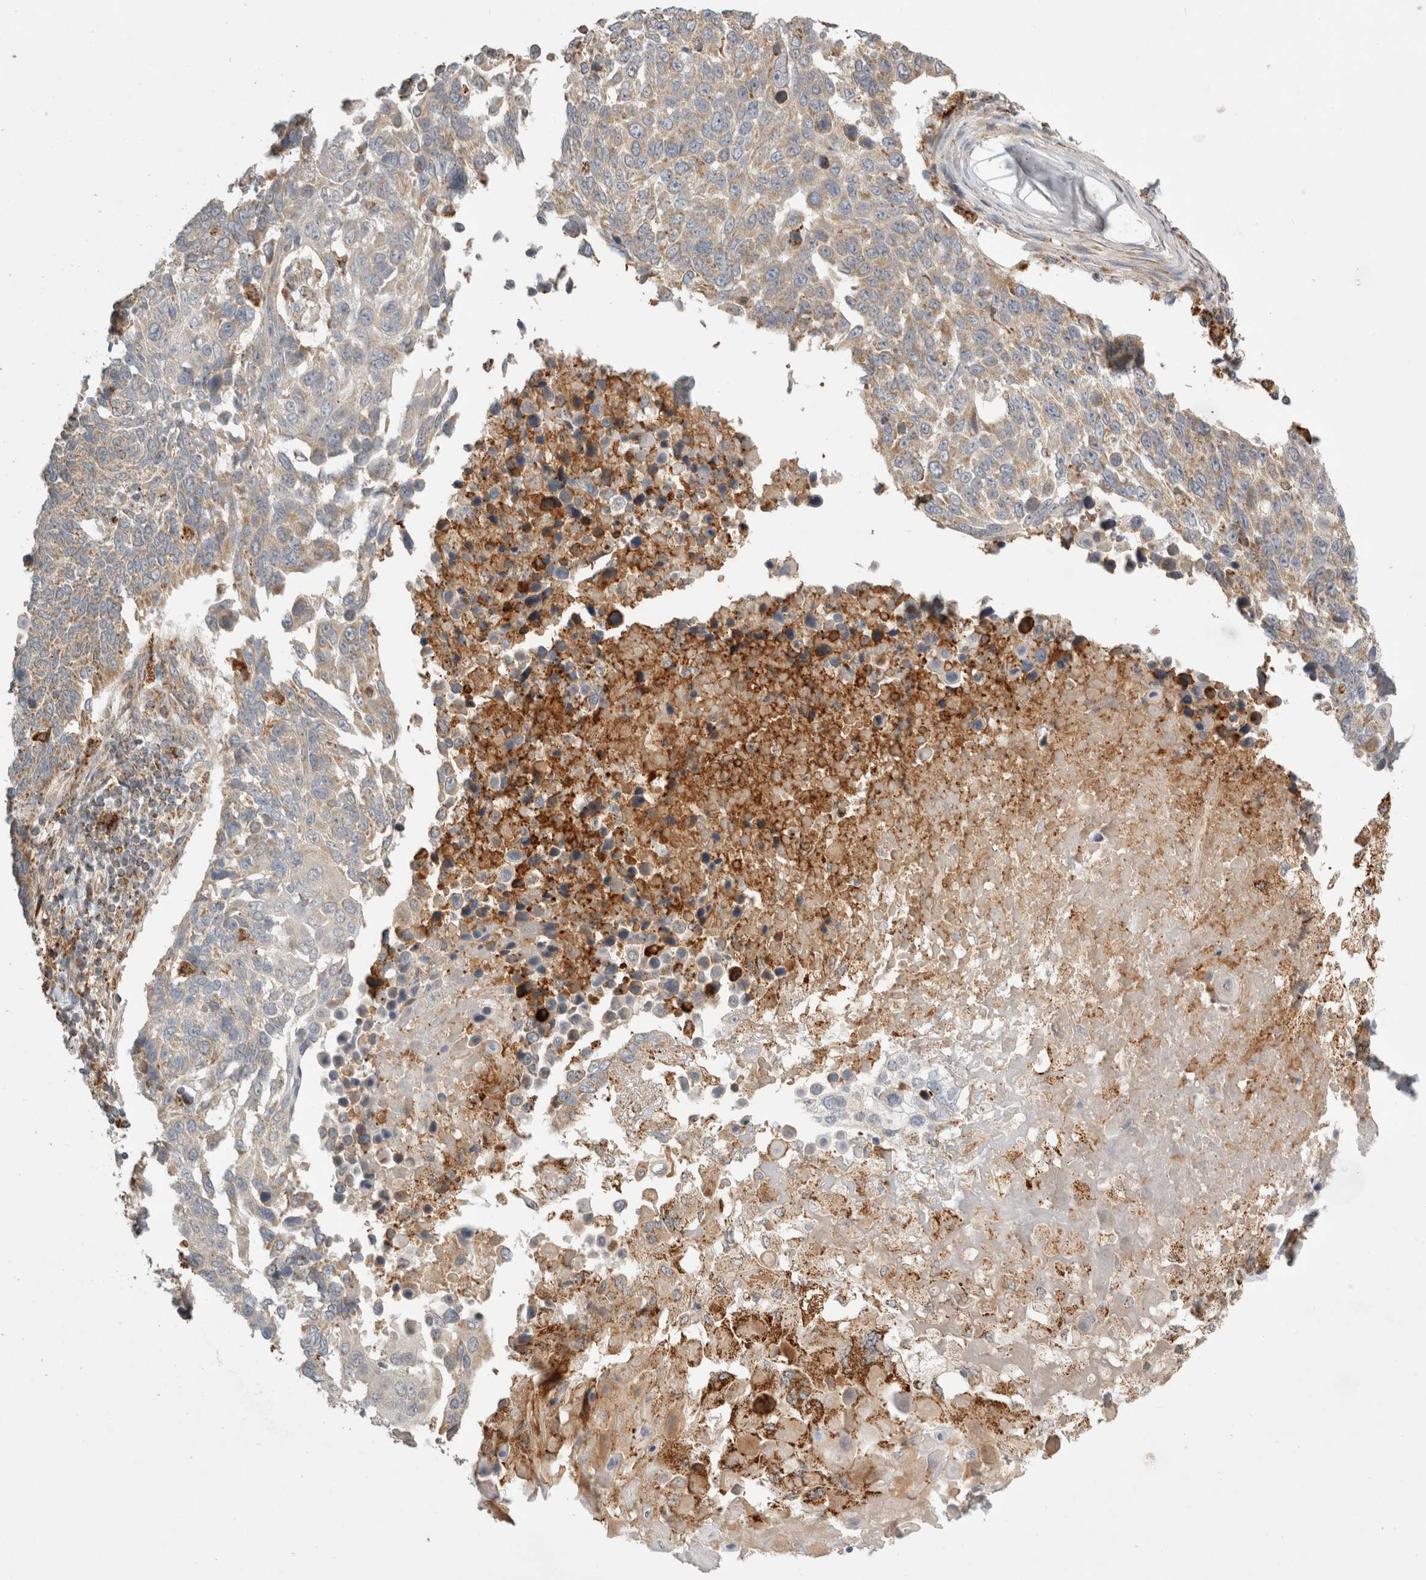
{"staining": {"intensity": "moderate", "quantity": "<25%", "location": "cytoplasmic/membranous"}, "tissue": "lung cancer", "cell_type": "Tumor cells", "image_type": "cancer", "snomed": [{"axis": "morphology", "description": "Squamous cell carcinoma, NOS"}, {"axis": "topography", "description": "Lung"}], "caption": "Immunohistochemistry (DAB (3,3'-diaminobenzidine)) staining of human lung cancer reveals moderate cytoplasmic/membranous protein positivity in approximately <25% of tumor cells.", "gene": "HROB", "patient": {"sex": "male", "age": 66}}